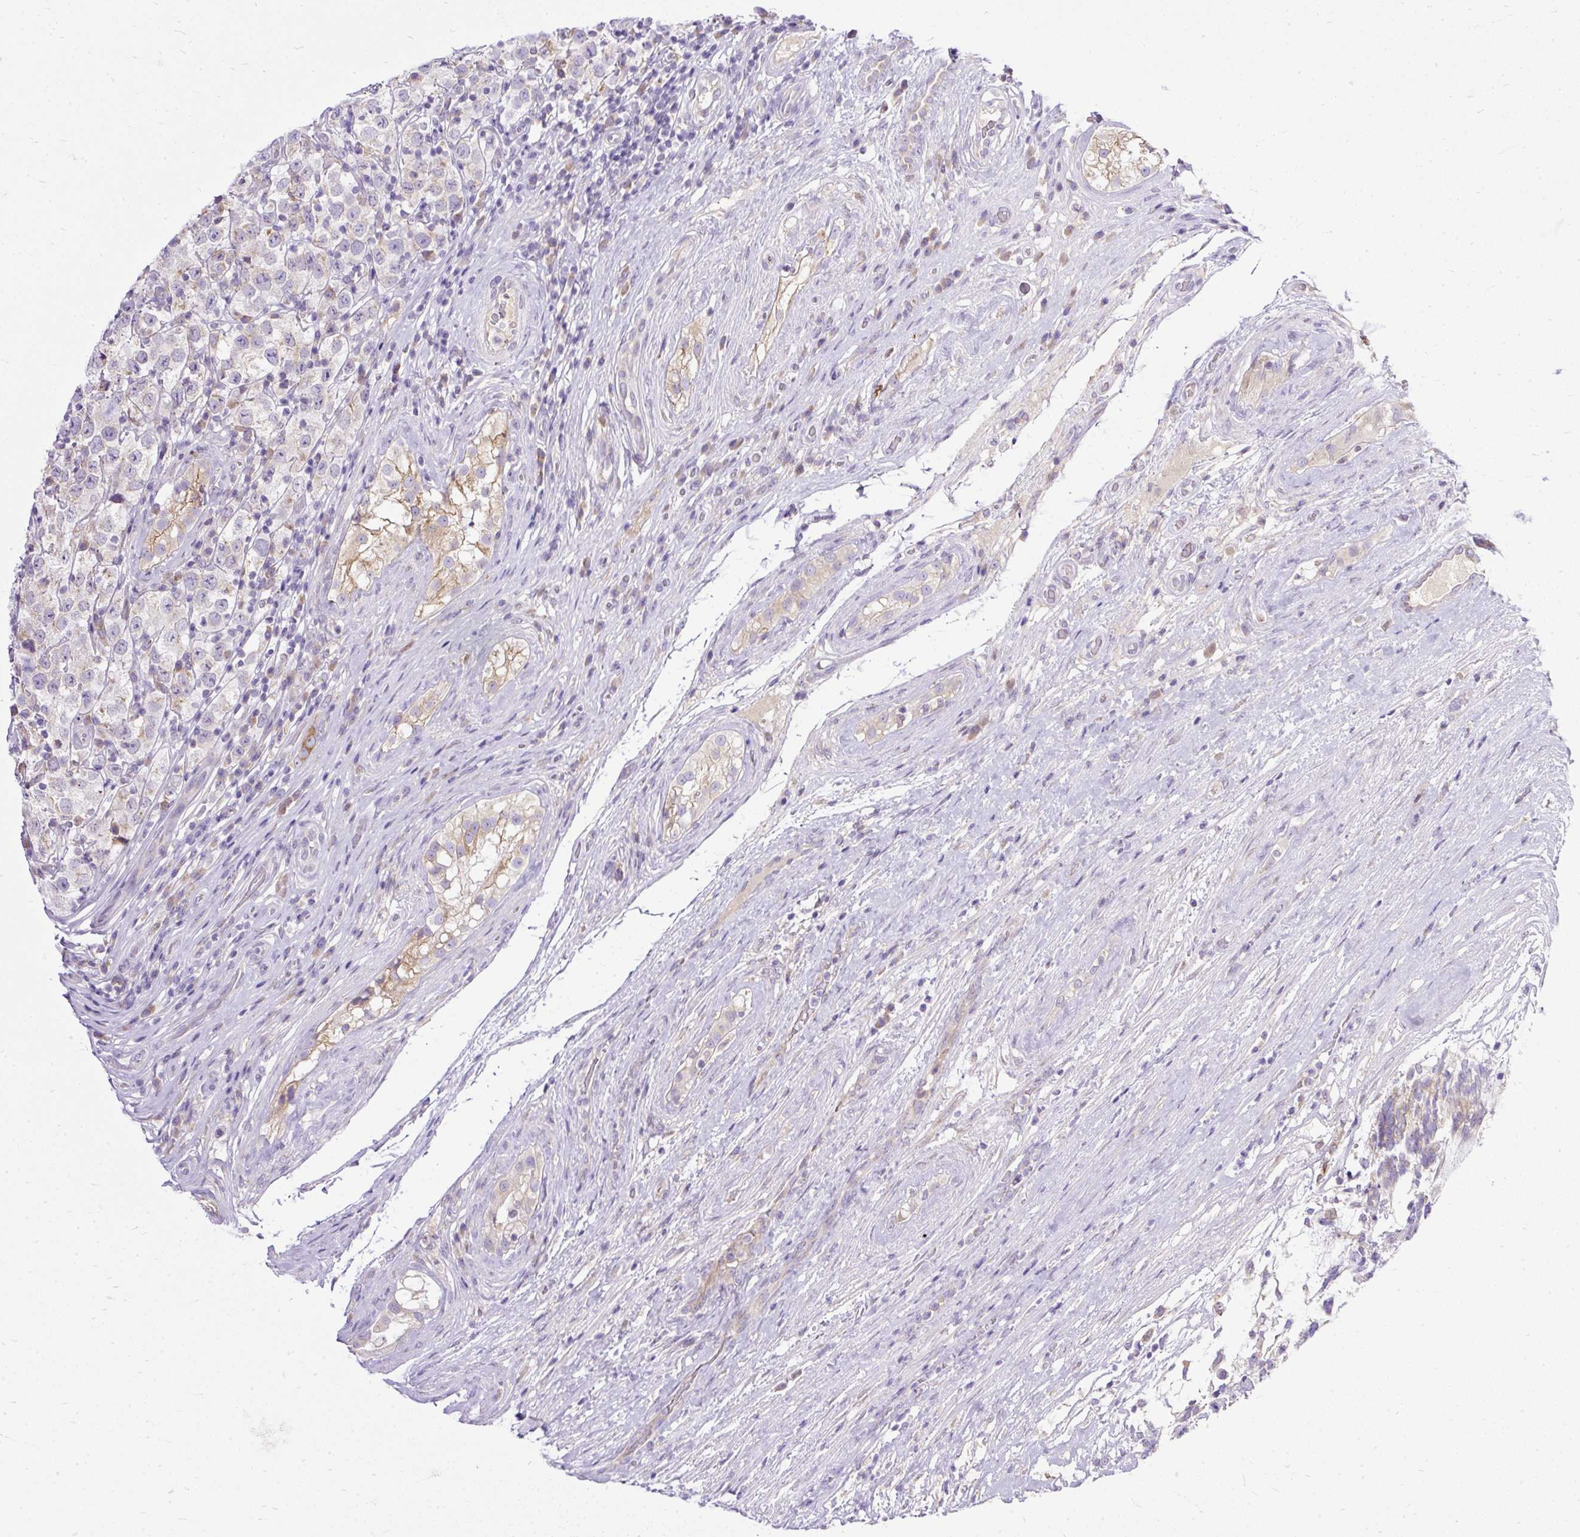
{"staining": {"intensity": "weak", "quantity": "<25%", "location": "cytoplasmic/membranous"}, "tissue": "testis cancer", "cell_type": "Tumor cells", "image_type": "cancer", "snomed": [{"axis": "morphology", "description": "Seminoma, NOS"}, {"axis": "morphology", "description": "Carcinoma, Embryonal, NOS"}, {"axis": "topography", "description": "Testis"}], "caption": "Immunohistochemistry of testis cancer (seminoma) demonstrates no staining in tumor cells.", "gene": "AMFR", "patient": {"sex": "male", "age": 41}}